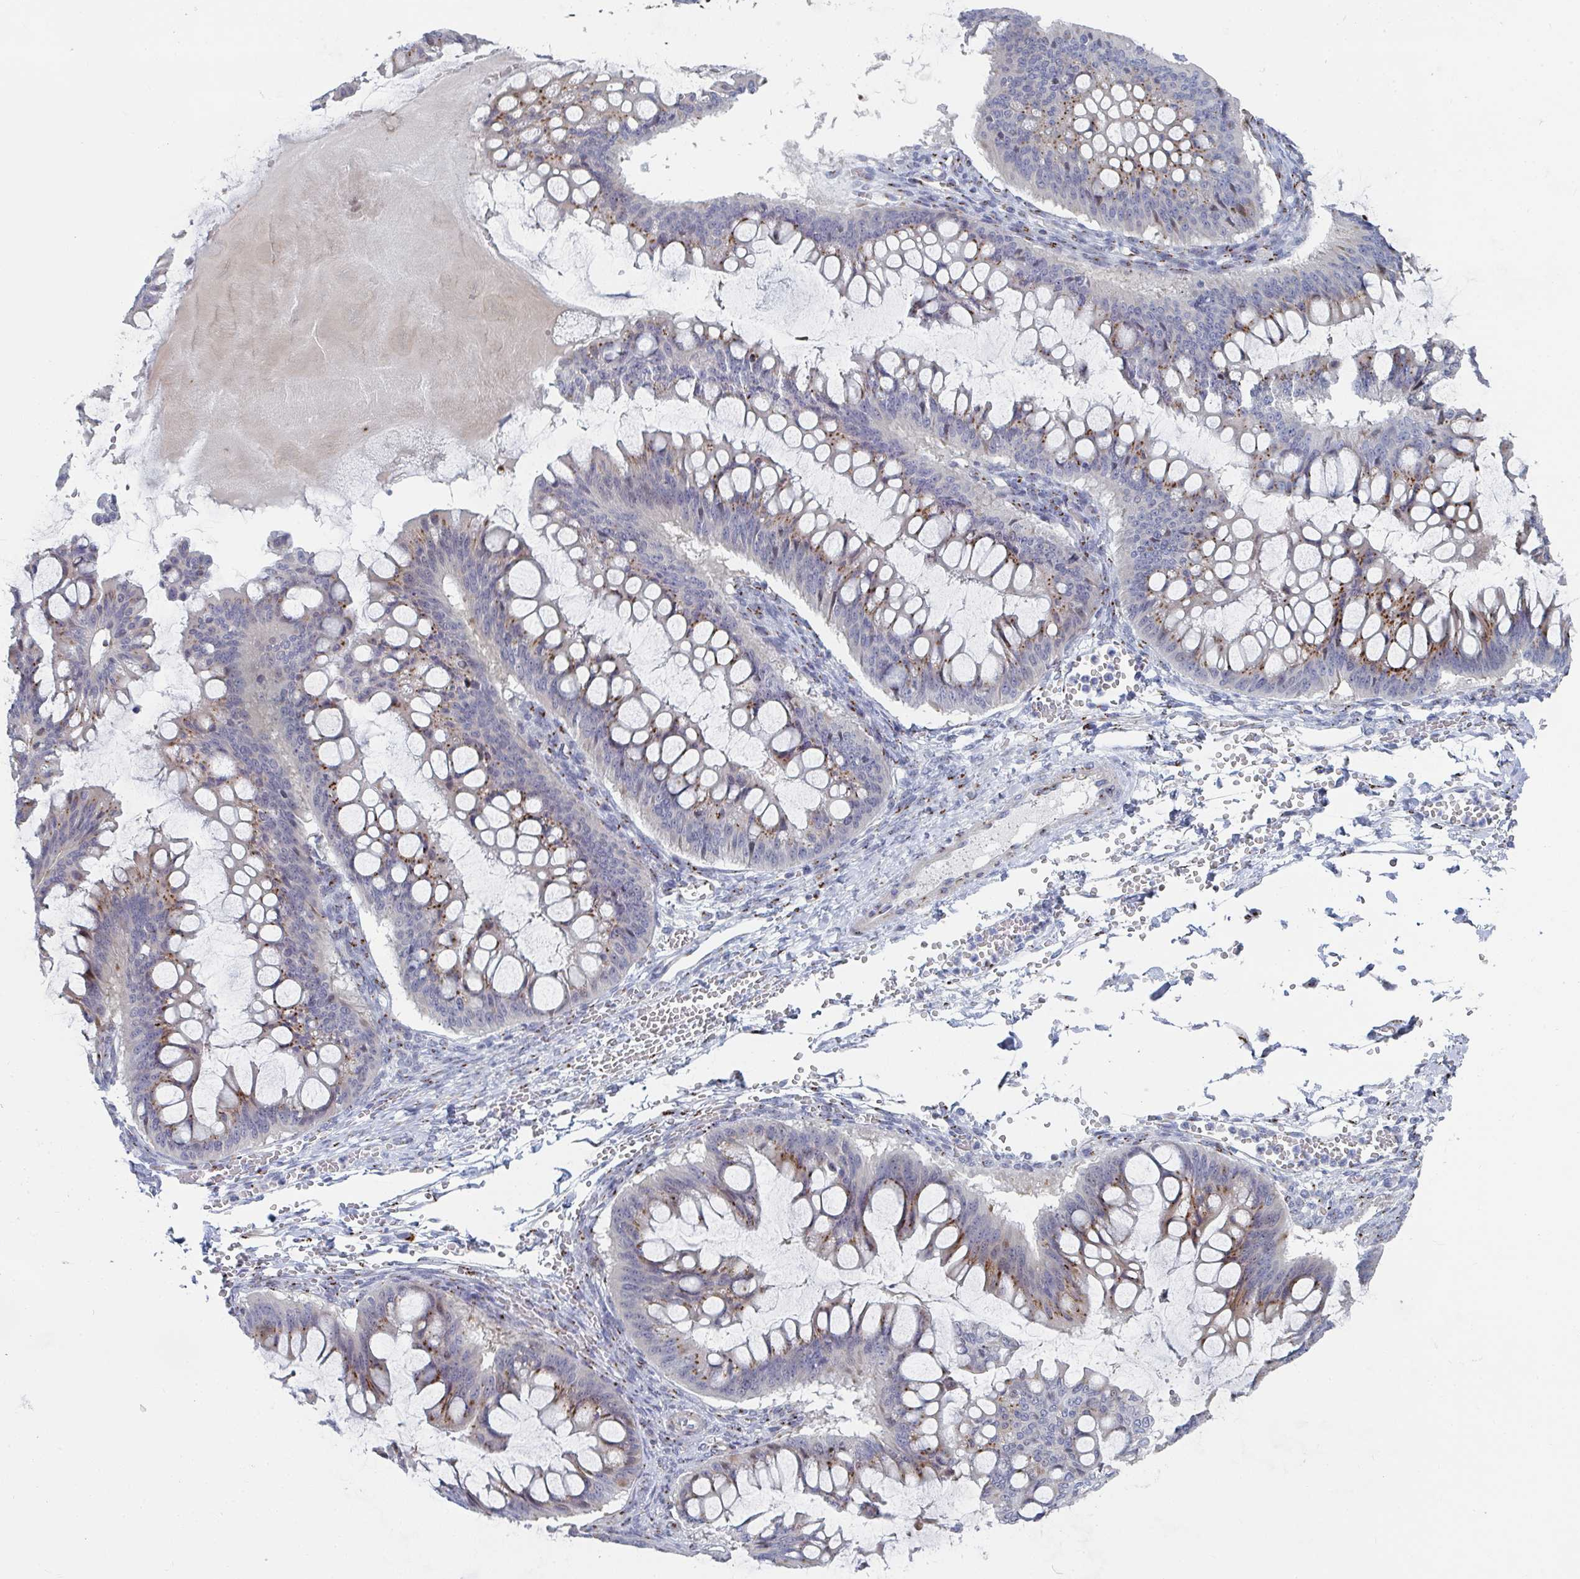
{"staining": {"intensity": "moderate", "quantity": "25%-75%", "location": "cytoplasmic/membranous"}, "tissue": "ovarian cancer", "cell_type": "Tumor cells", "image_type": "cancer", "snomed": [{"axis": "morphology", "description": "Cystadenocarcinoma, mucinous, NOS"}, {"axis": "topography", "description": "Ovary"}], "caption": "IHC histopathology image of neoplastic tissue: human ovarian cancer (mucinous cystadenocarcinoma) stained using IHC shows medium levels of moderate protein expression localized specifically in the cytoplasmic/membranous of tumor cells, appearing as a cytoplasmic/membranous brown color.", "gene": "PSMG1", "patient": {"sex": "female", "age": 73}}